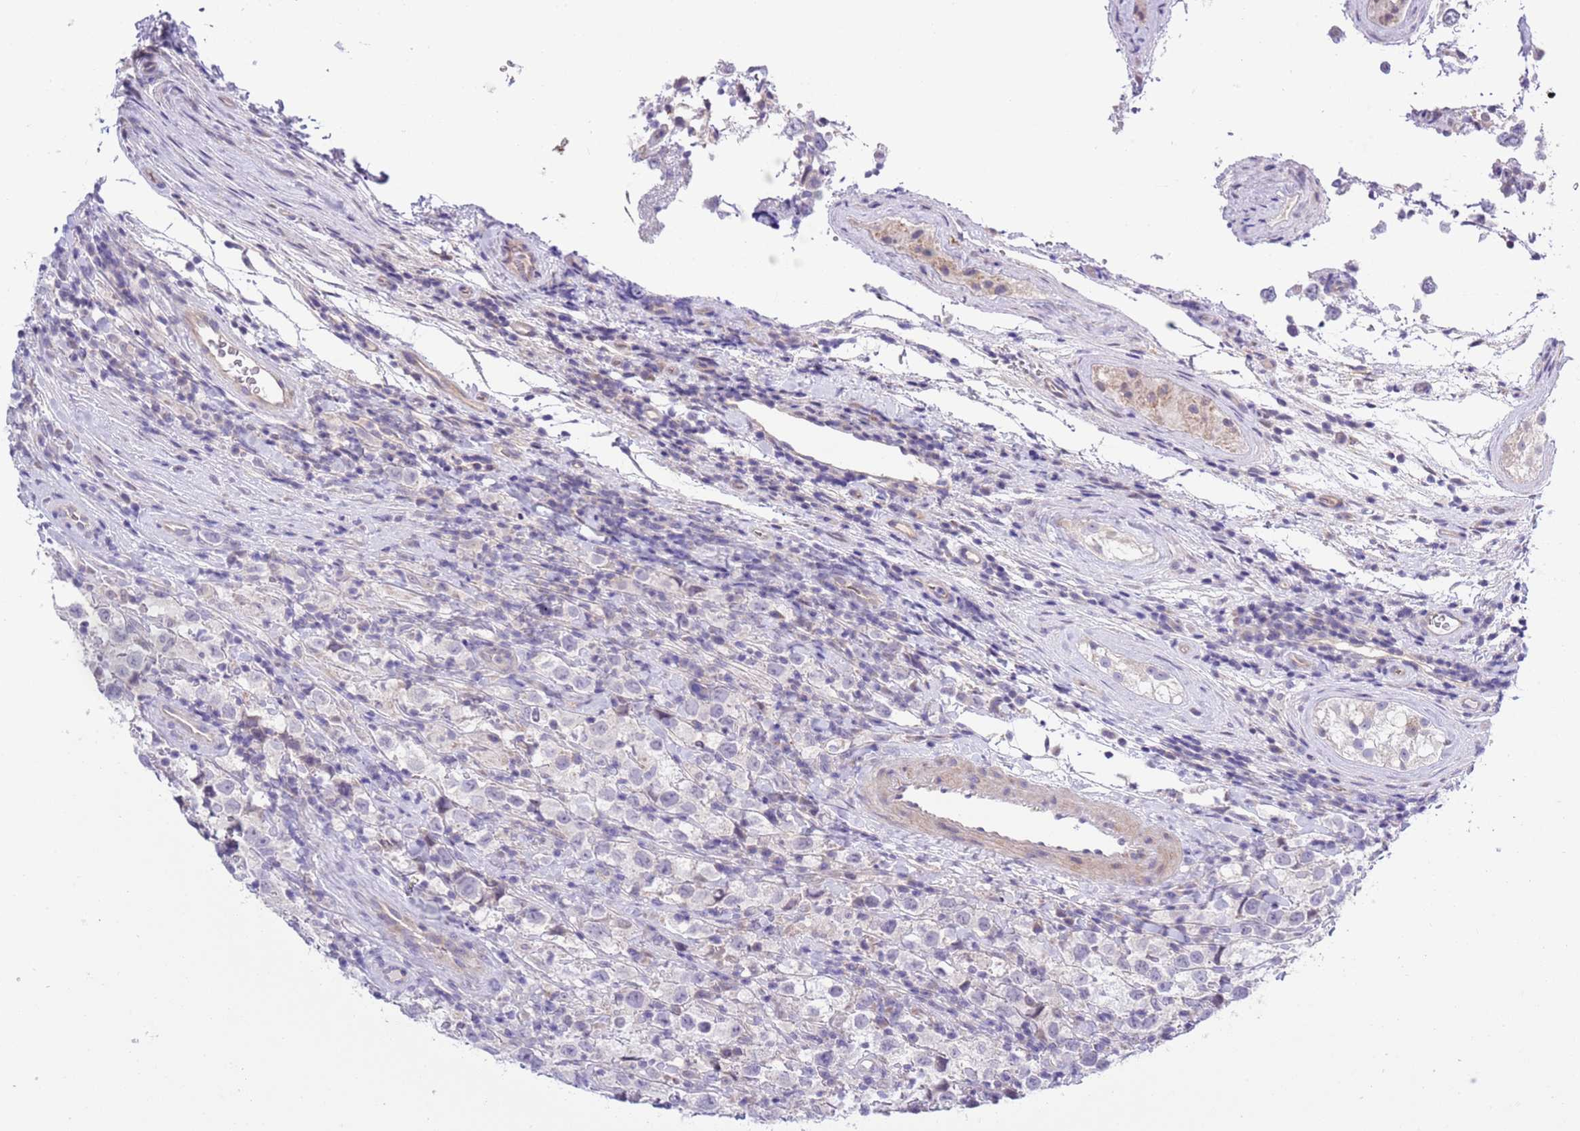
{"staining": {"intensity": "negative", "quantity": "none", "location": "none"}, "tissue": "testis cancer", "cell_type": "Tumor cells", "image_type": "cancer", "snomed": [{"axis": "morphology", "description": "Seminoma, NOS"}, {"axis": "morphology", "description": "Carcinoma, Embryonal, NOS"}, {"axis": "topography", "description": "Testis"}], "caption": "IHC histopathology image of testis cancer stained for a protein (brown), which displays no positivity in tumor cells.", "gene": "NET1", "patient": {"sex": "male", "age": 41}}